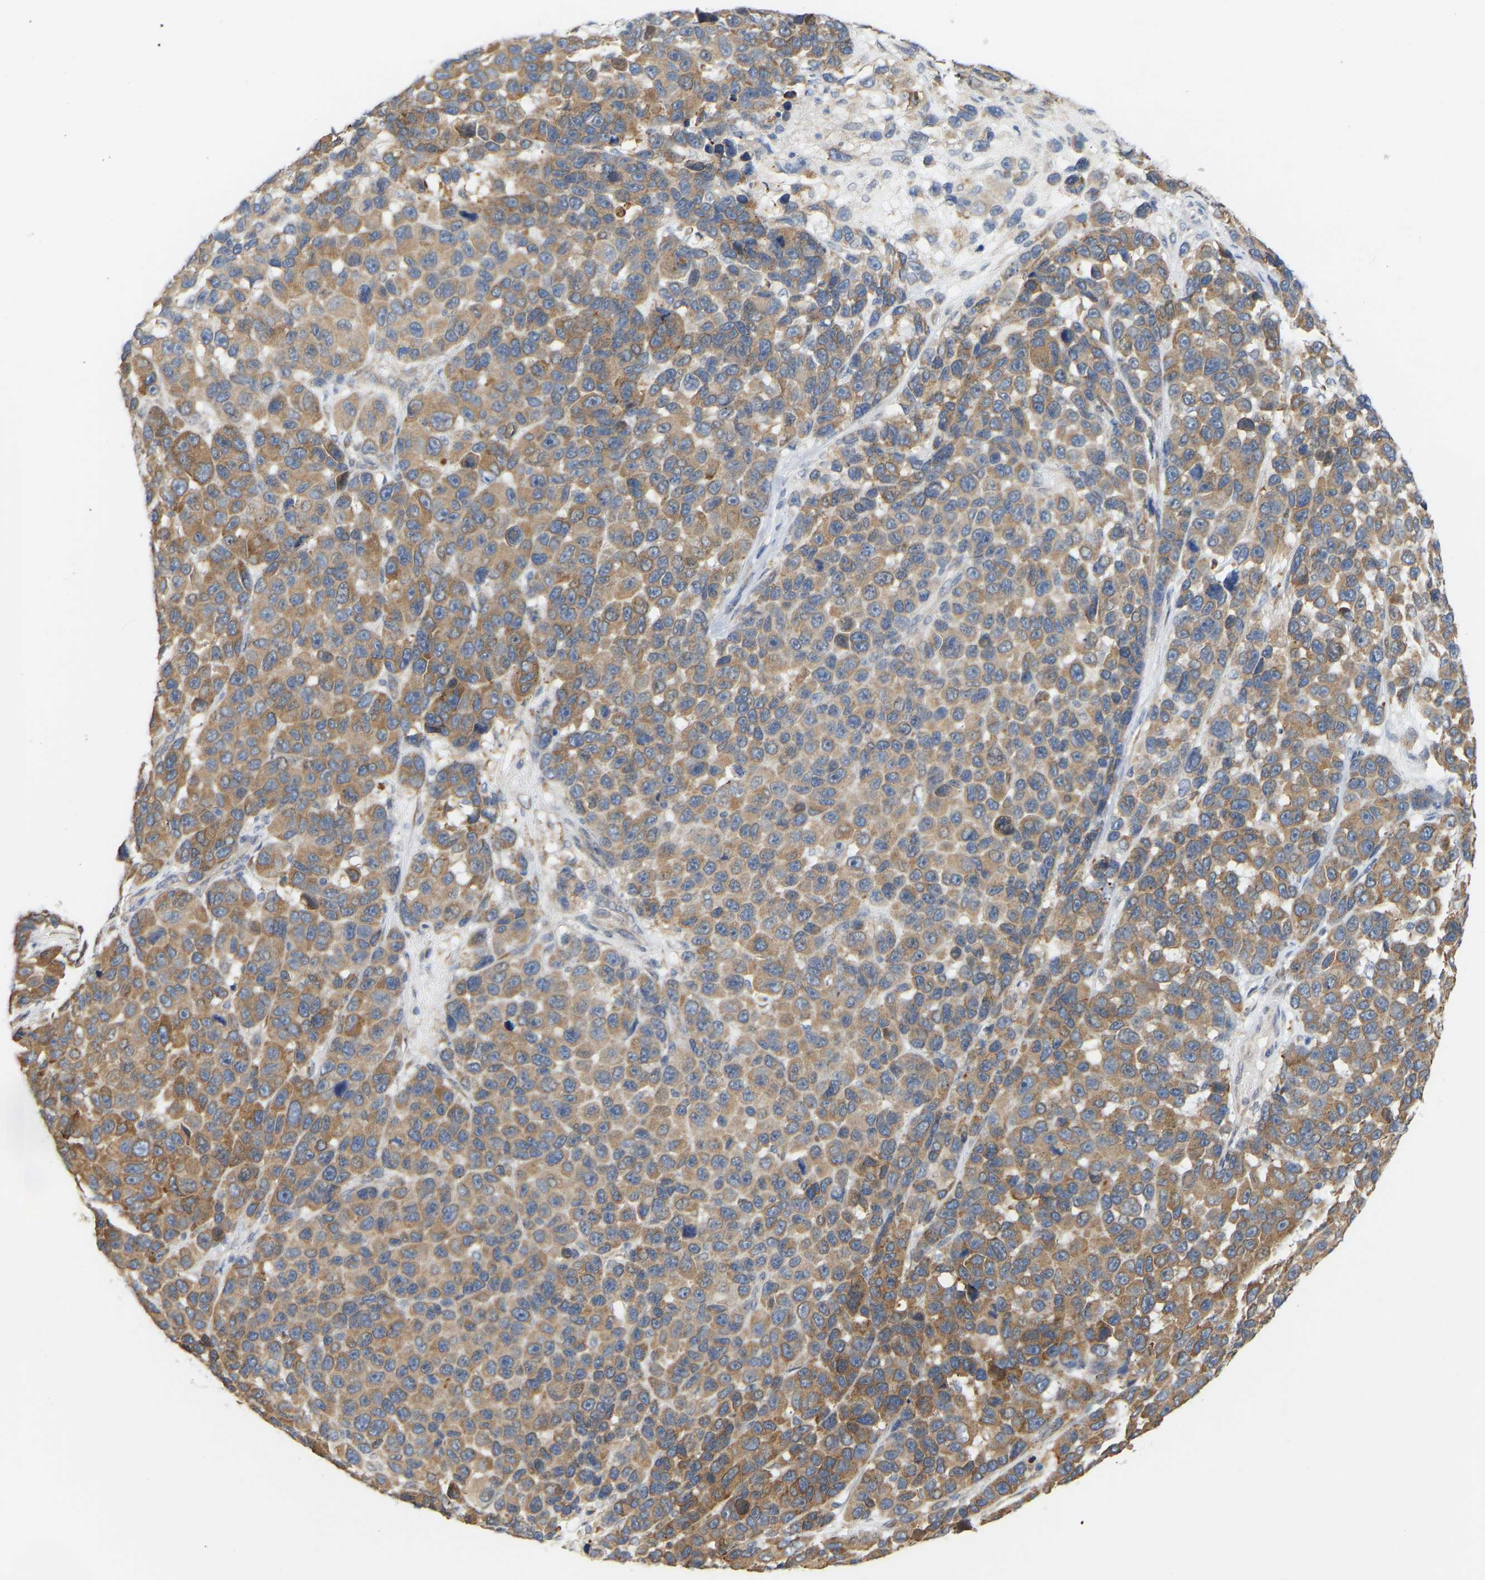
{"staining": {"intensity": "moderate", "quantity": ">75%", "location": "cytoplasmic/membranous"}, "tissue": "melanoma", "cell_type": "Tumor cells", "image_type": "cancer", "snomed": [{"axis": "morphology", "description": "Malignant melanoma, NOS"}, {"axis": "topography", "description": "Skin"}], "caption": "Immunohistochemical staining of human melanoma reveals medium levels of moderate cytoplasmic/membranous protein positivity in approximately >75% of tumor cells.", "gene": "BEND3", "patient": {"sex": "male", "age": 53}}